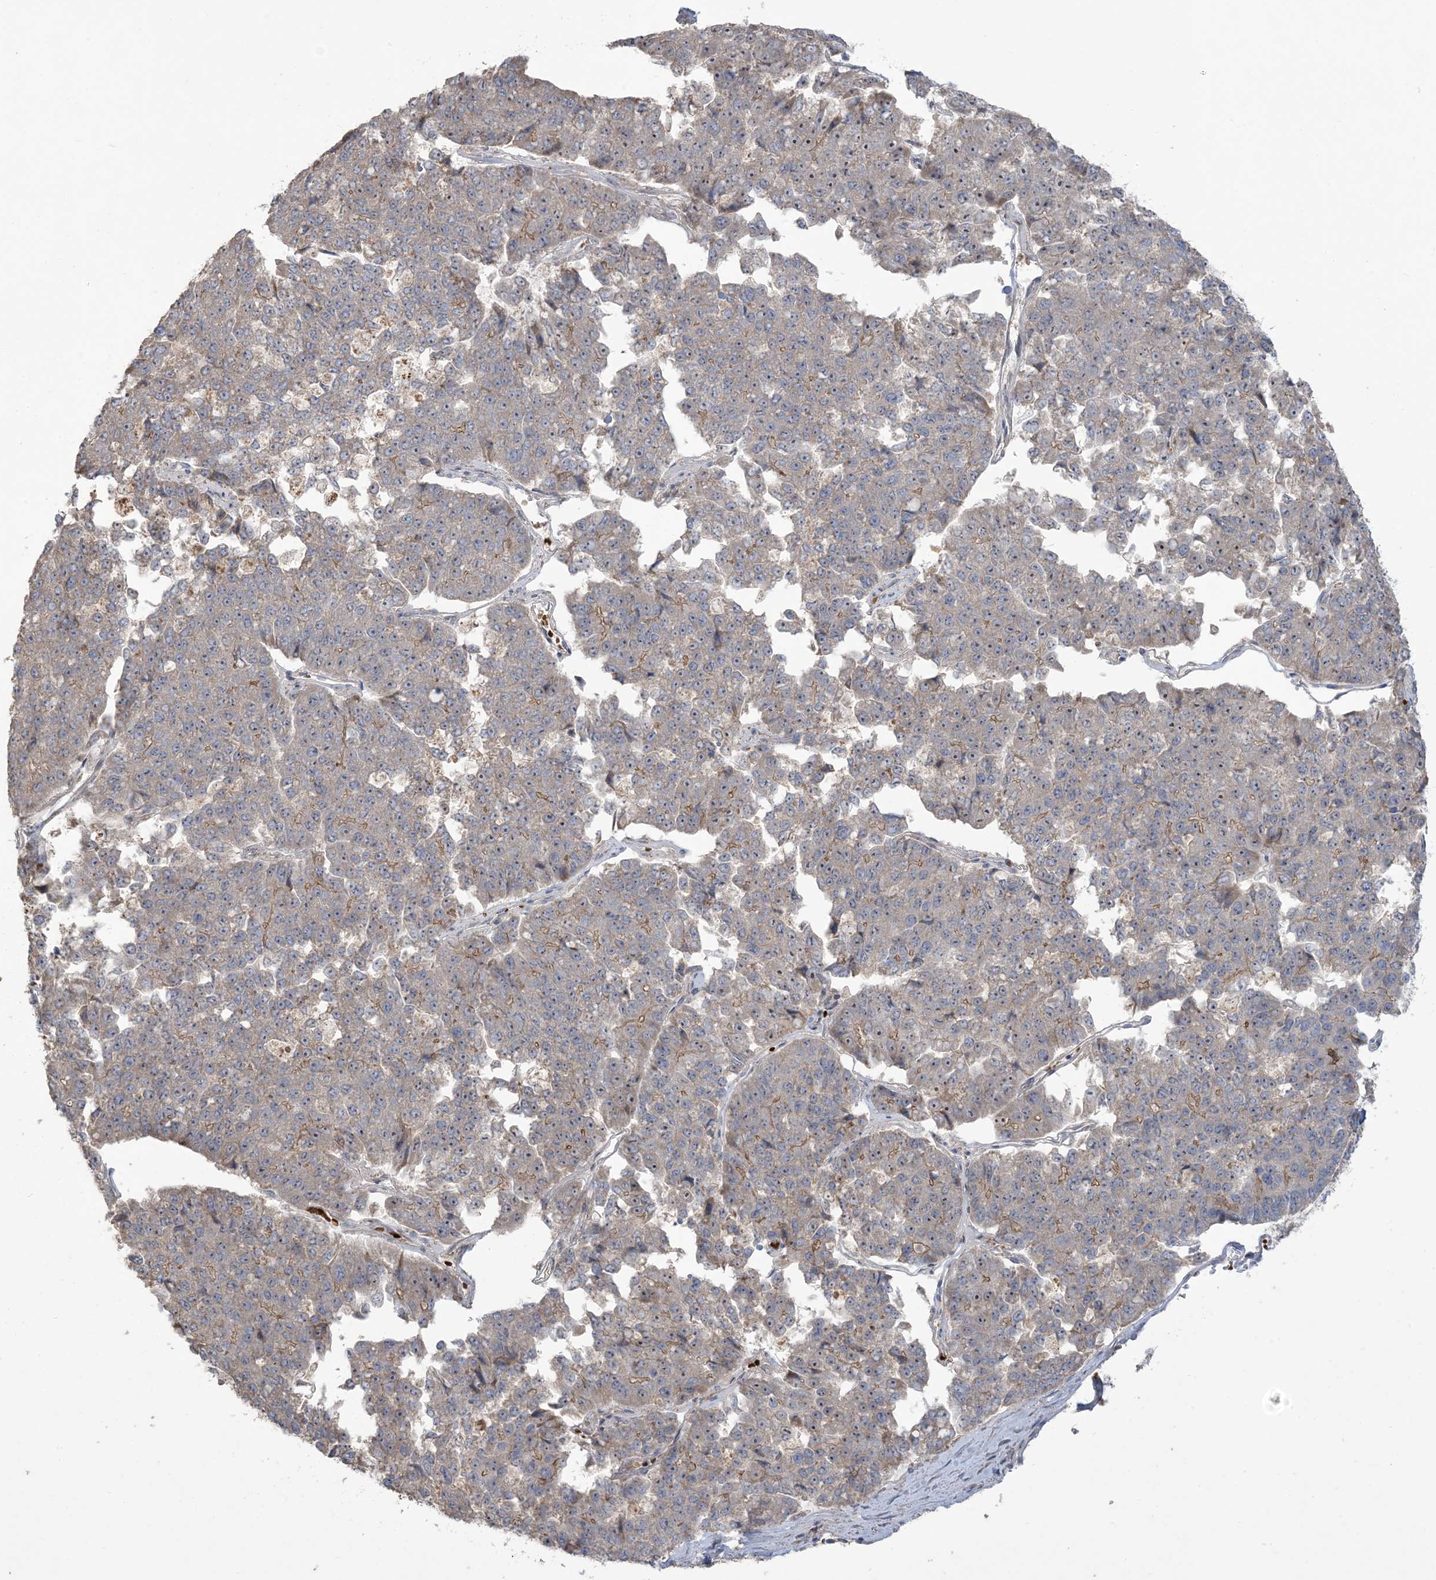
{"staining": {"intensity": "moderate", "quantity": "<25%", "location": "nuclear"}, "tissue": "pancreatic cancer", "cell_type": "Tumor cells", "image_type": "cancer", "snomed": [{"axis": "morphology", "description": "Adenocarcinoma, NOS"}, {"axis": "topography", "description": "Pancreas"}], "caption": "A photomicrograph of adenocarcinoma (pancreatic) stained for a protein reveals moderate nuclear brown staining in tumor cells.", "gene": "KLHL18", "patient": {"sex": "male", "age": 50}}